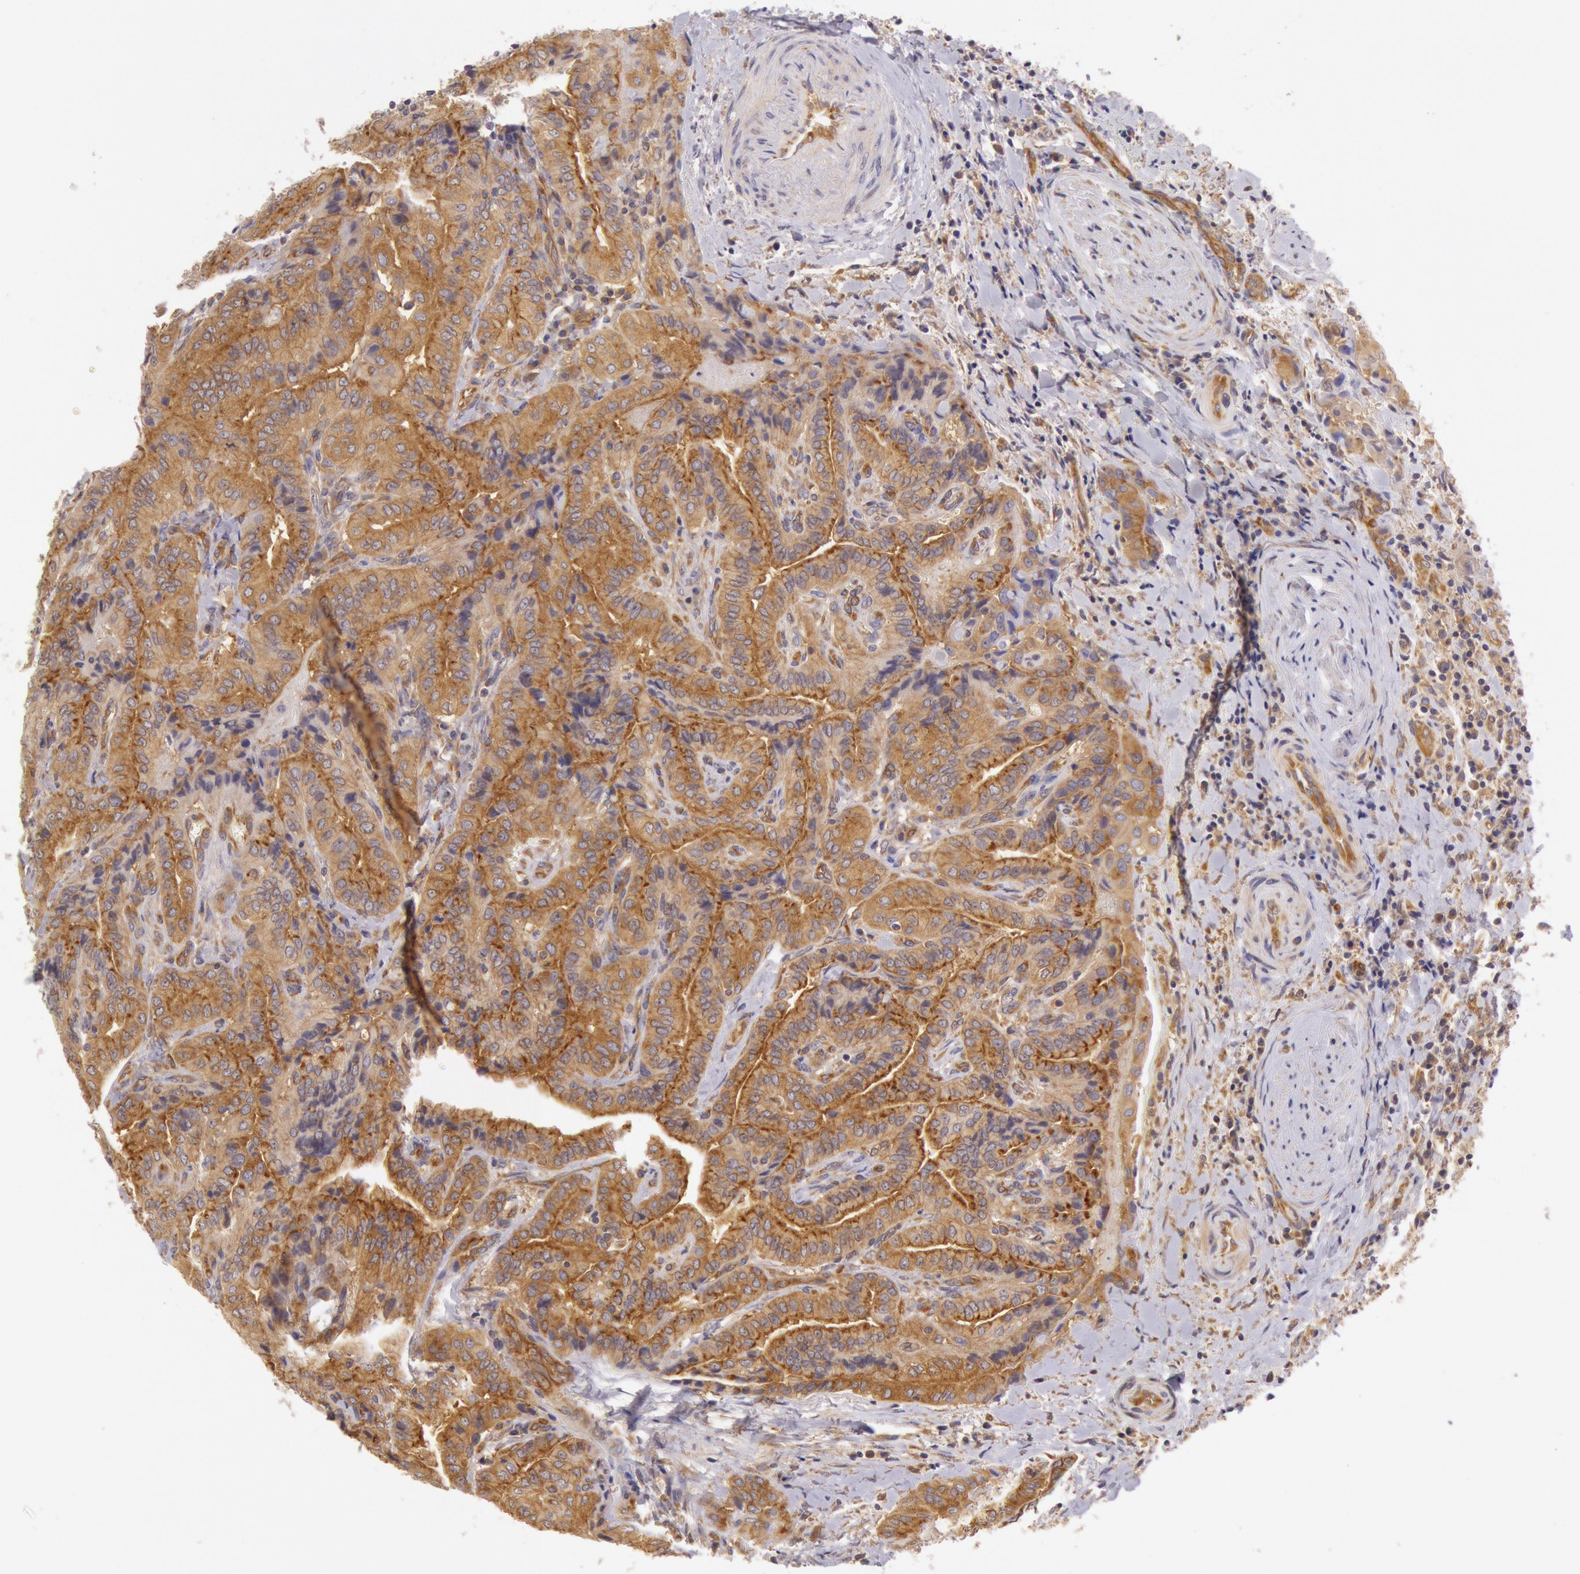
{"staining": {"intensity": "moderate", "quantity": ">75%", "location": "cytoplasmic/membranous"}, "tissue": "thyroid cancer", "cell_type": "Tumor cells", "image_type": "cancer", "snomed": [{"axis": "morphology", "description": "Papillary adenocarcinoma, NOS"}, {"axis": "topography", "description": "Thyroid gland"}], "caption": "The histopathology image exhibits immunohistochemical staining of thyroid cancer. There is moderate cytoplasmic/membranous expression is appreciated in approximately >75% of tumor cells. (IHC, brightfield microscopy, high magnification).", "gene": "CHUK", "patient": {"sex": "female", "age": 71}}